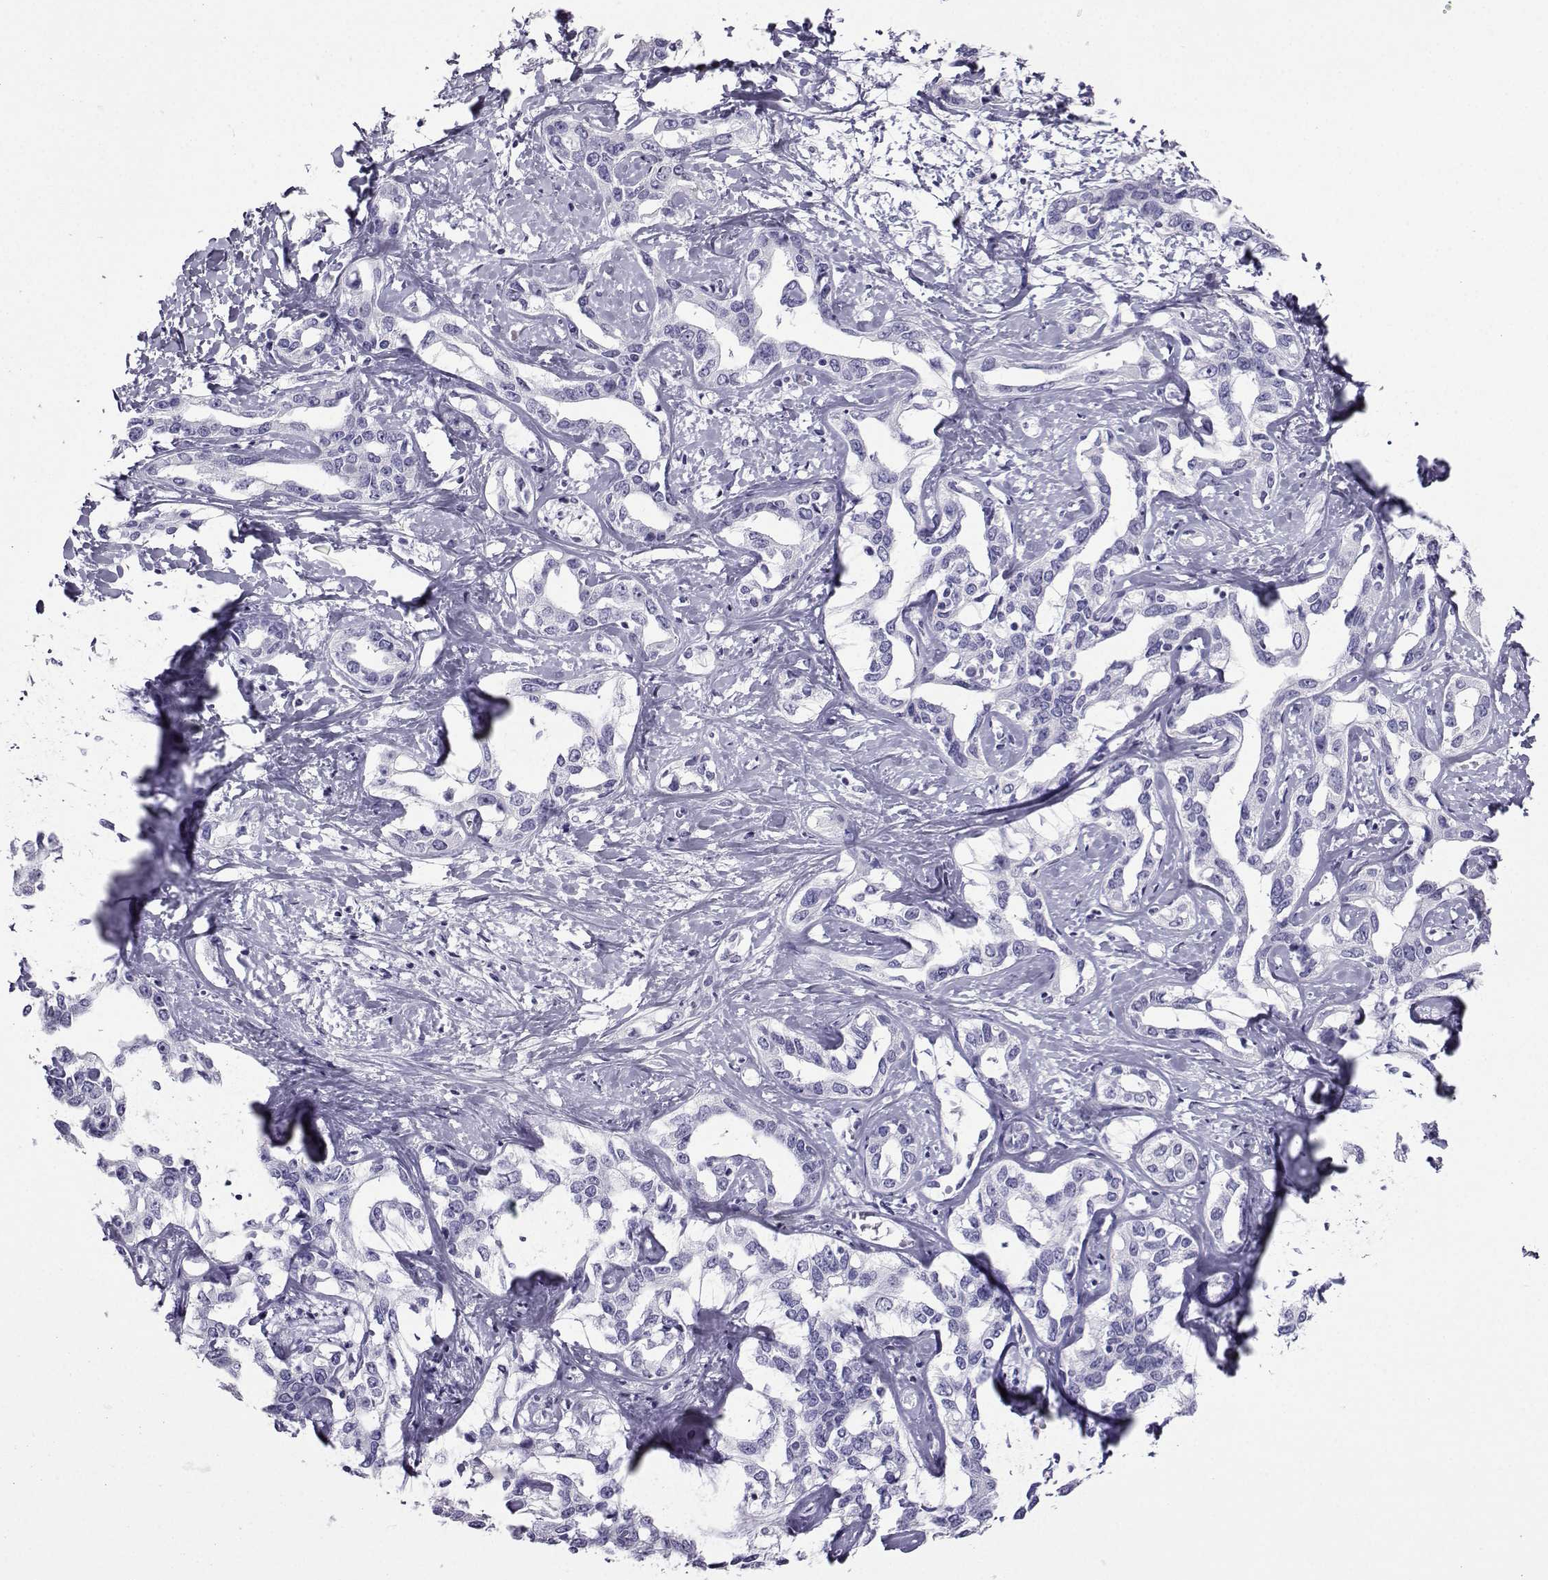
{"staining": {"intensity": "negative", "quantity": "none", "location": "none"}, "tissue": "liver cancer", "cell_type": "Tumor cells", "image_type": "cancer", "snomed": [{"axis": "morphology", "description": "Cholangiocarcinoma"}, {"axis": "topography", "description": "Liver"}], "caption": "IHC histopathology image of liver cholangiocarcinoma stained for a protein (brown), which exhibits no staining in tumor cells.", "gene": "CRYBB1", "patient": {"sex": "male", "age": 59}}